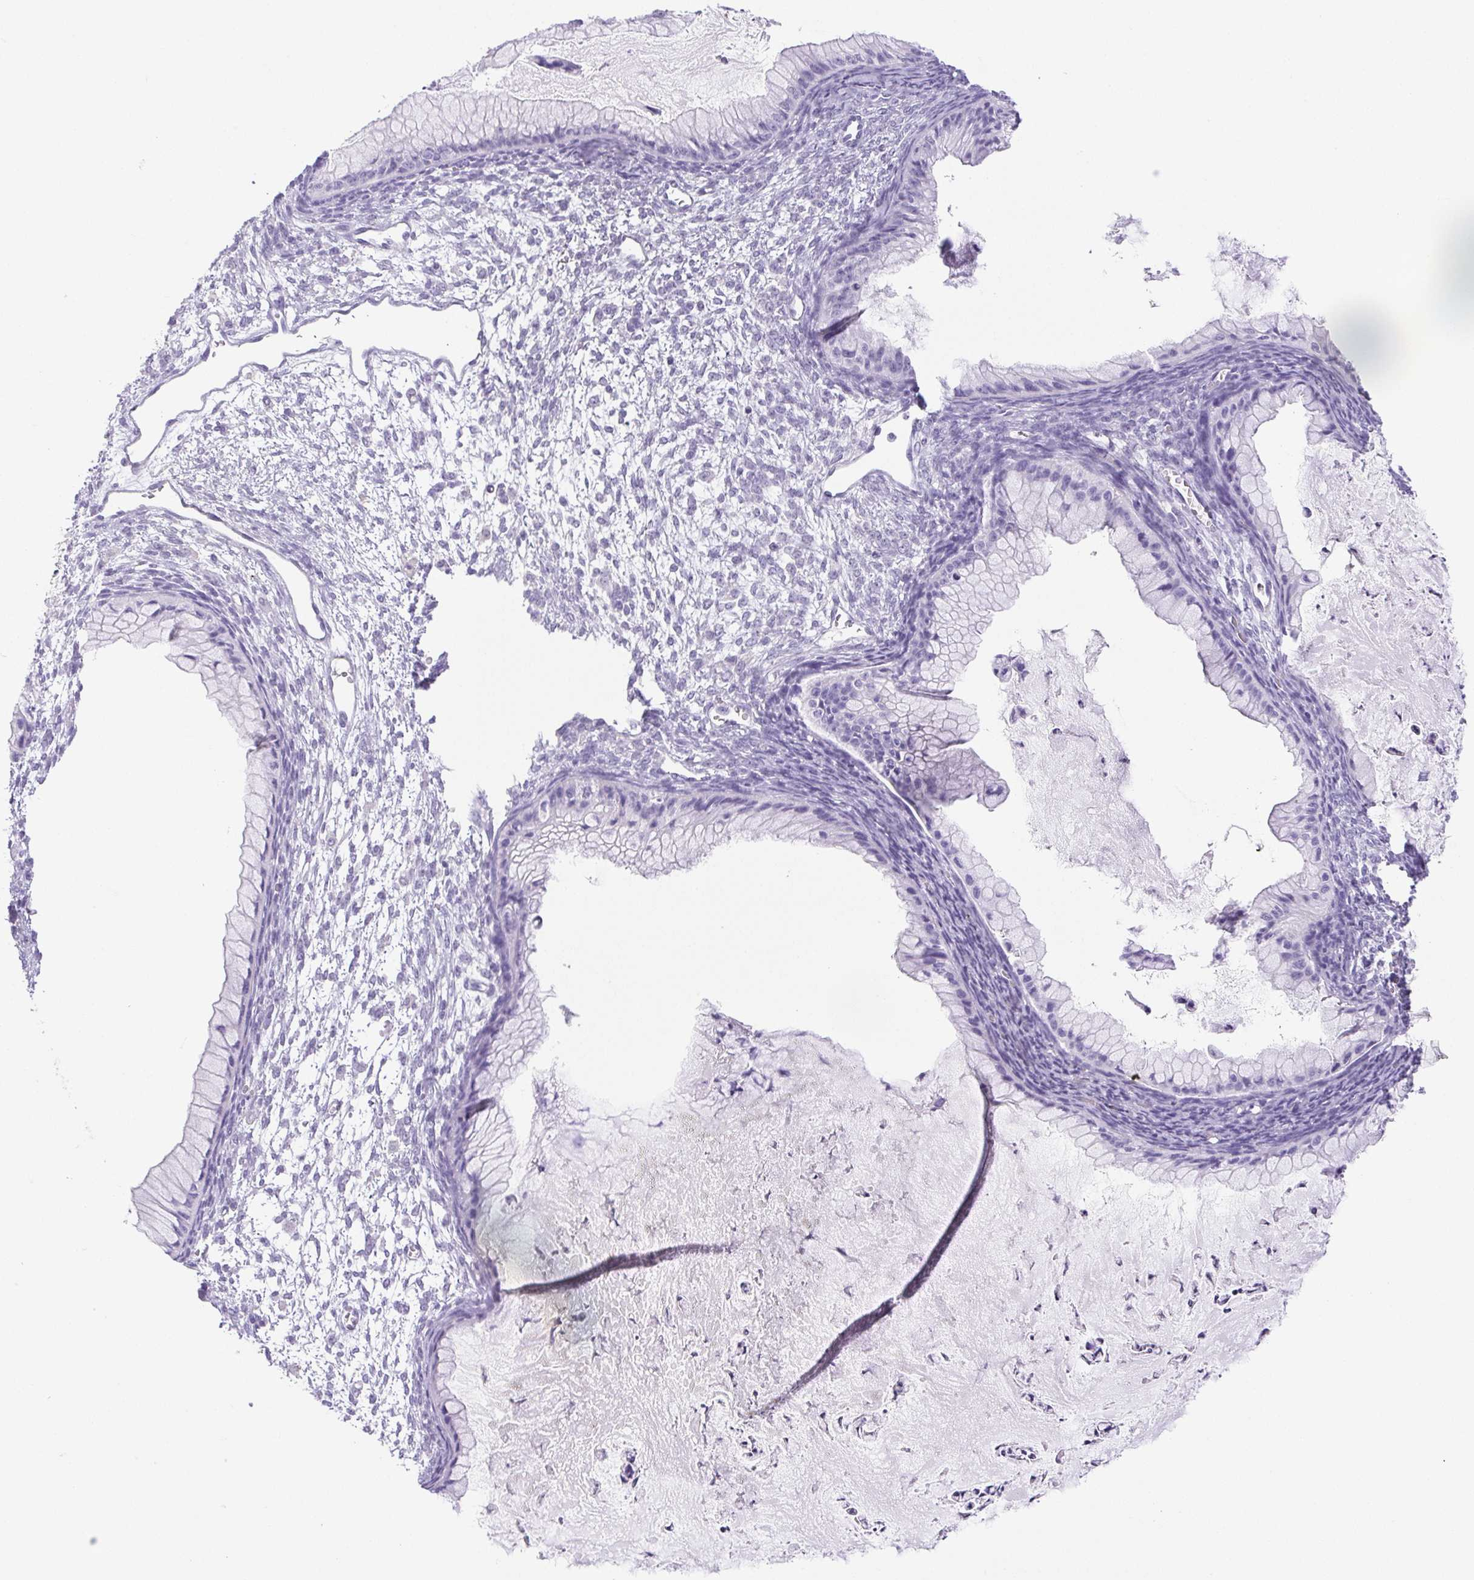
{"staining": {"intensity": "negative", "quantity": "none", "location": "none"}, "tissue": "ovarian cancer", "cell_type": "Tumor cells", "image_type": "cancer", "snomed": [{"axis": "morphology", "description": "Cystadenocarcinoma, mucinous, NOS"}, {"axis": "topography", "description": "Ovary"}], "caption": "Immunohistochemistry histopathology image of human ovarian mucinous cystadenocarcinoma stained for a protein (brown), which reveals no positivity in tumor cells.", "gene": "PAPPA2", "patient": {"sex": "female", "age": 72}}